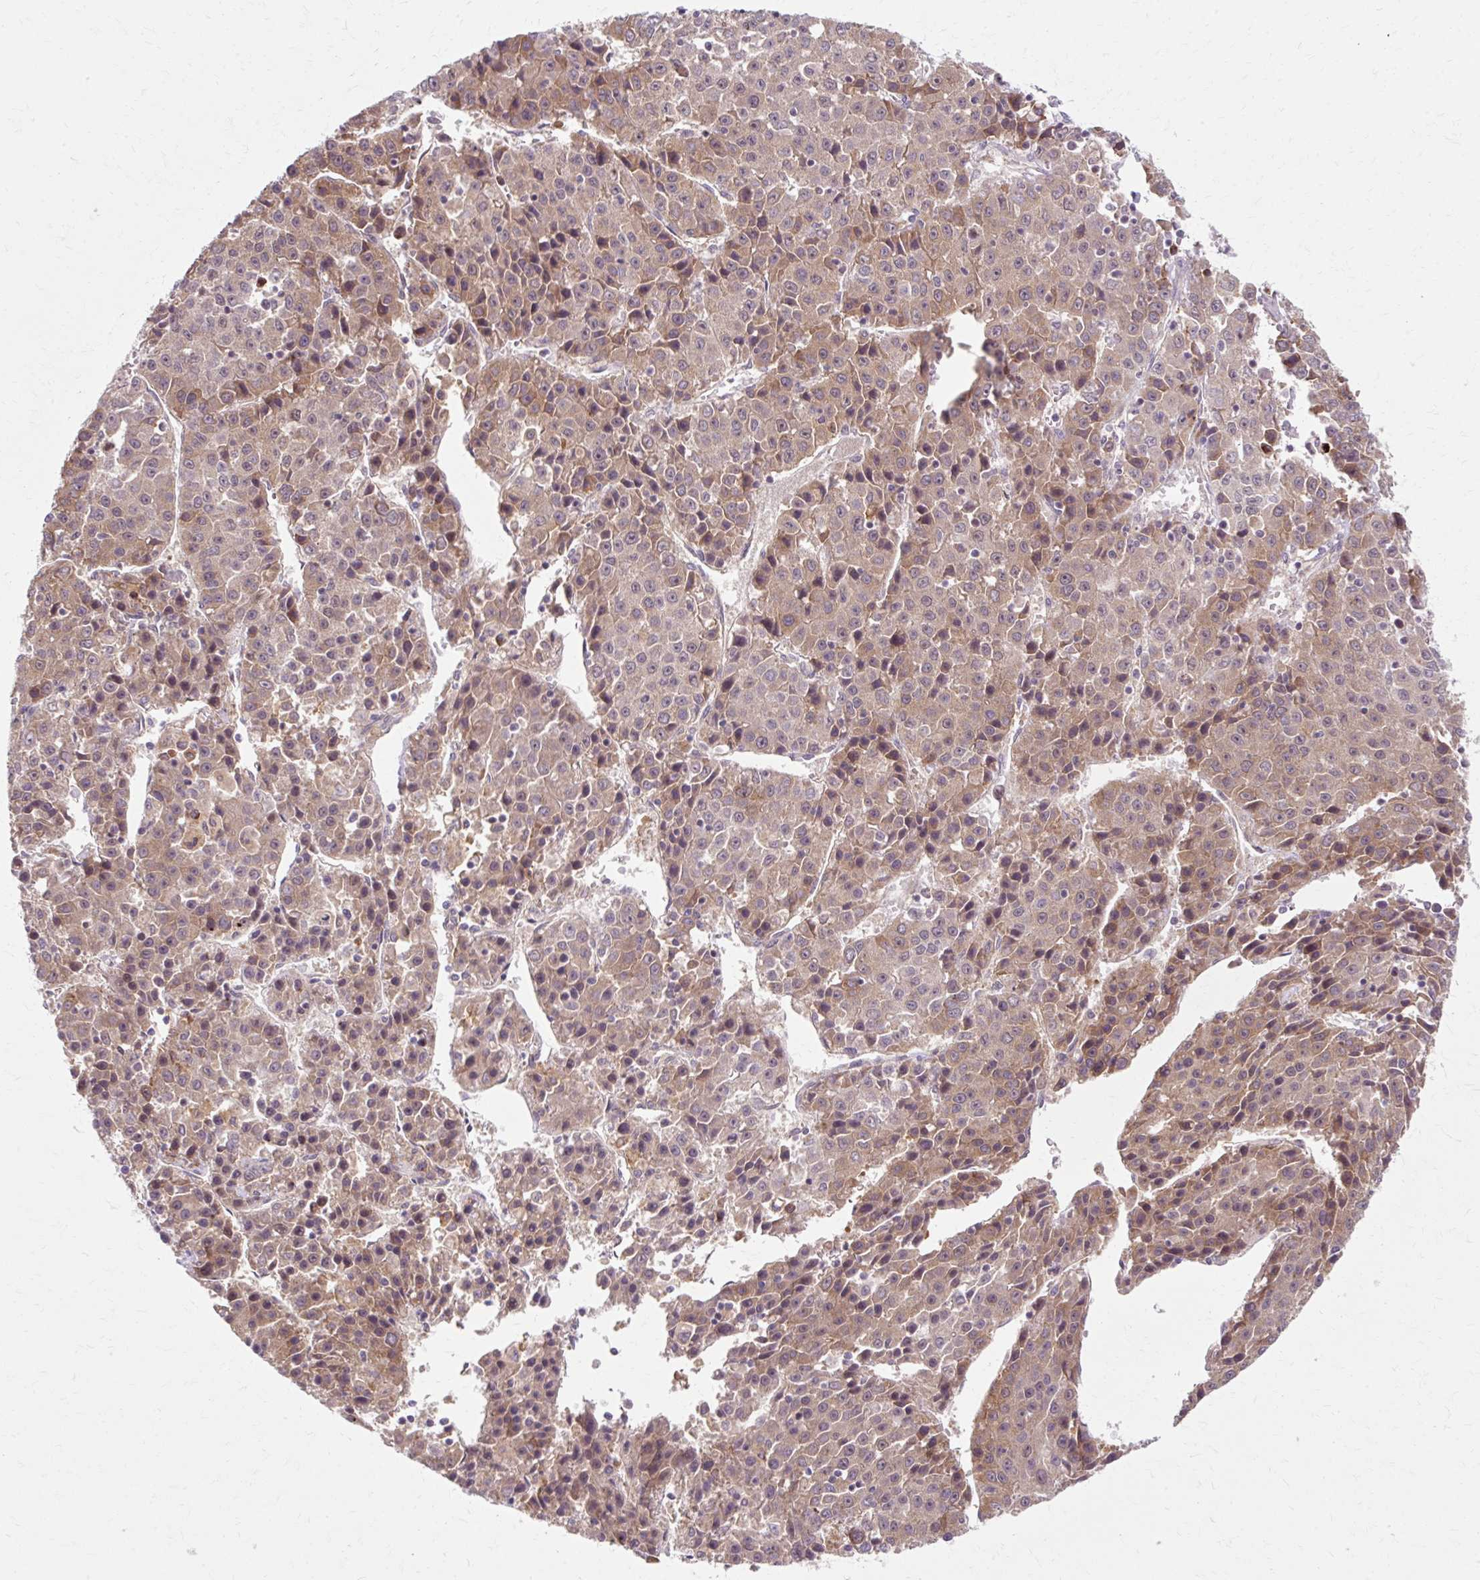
{"staining": {"intensity": "moderate", "quantity": ">75%", "location": "cytoplasmic/membranous,nuclear"}, "tissue": "liver cancer", "cell_type": "Tumor cells", "image_type": "cancer", "snomed": [{"axis": "morphology", "description": "Carcinoma, Hepatocellular, NOS"}, {"axis": "topography", "description": "Liver"}], "caption": "Human hepatocellular carcinoma (liver) stained for a protein (brown) exhibits moderate cytoplasmic/membranous and nuclear positive expression in approximately >75% of tumor cells.", "gene": "GEMIN2", "patient": {"sex": "female", "age": 53}}